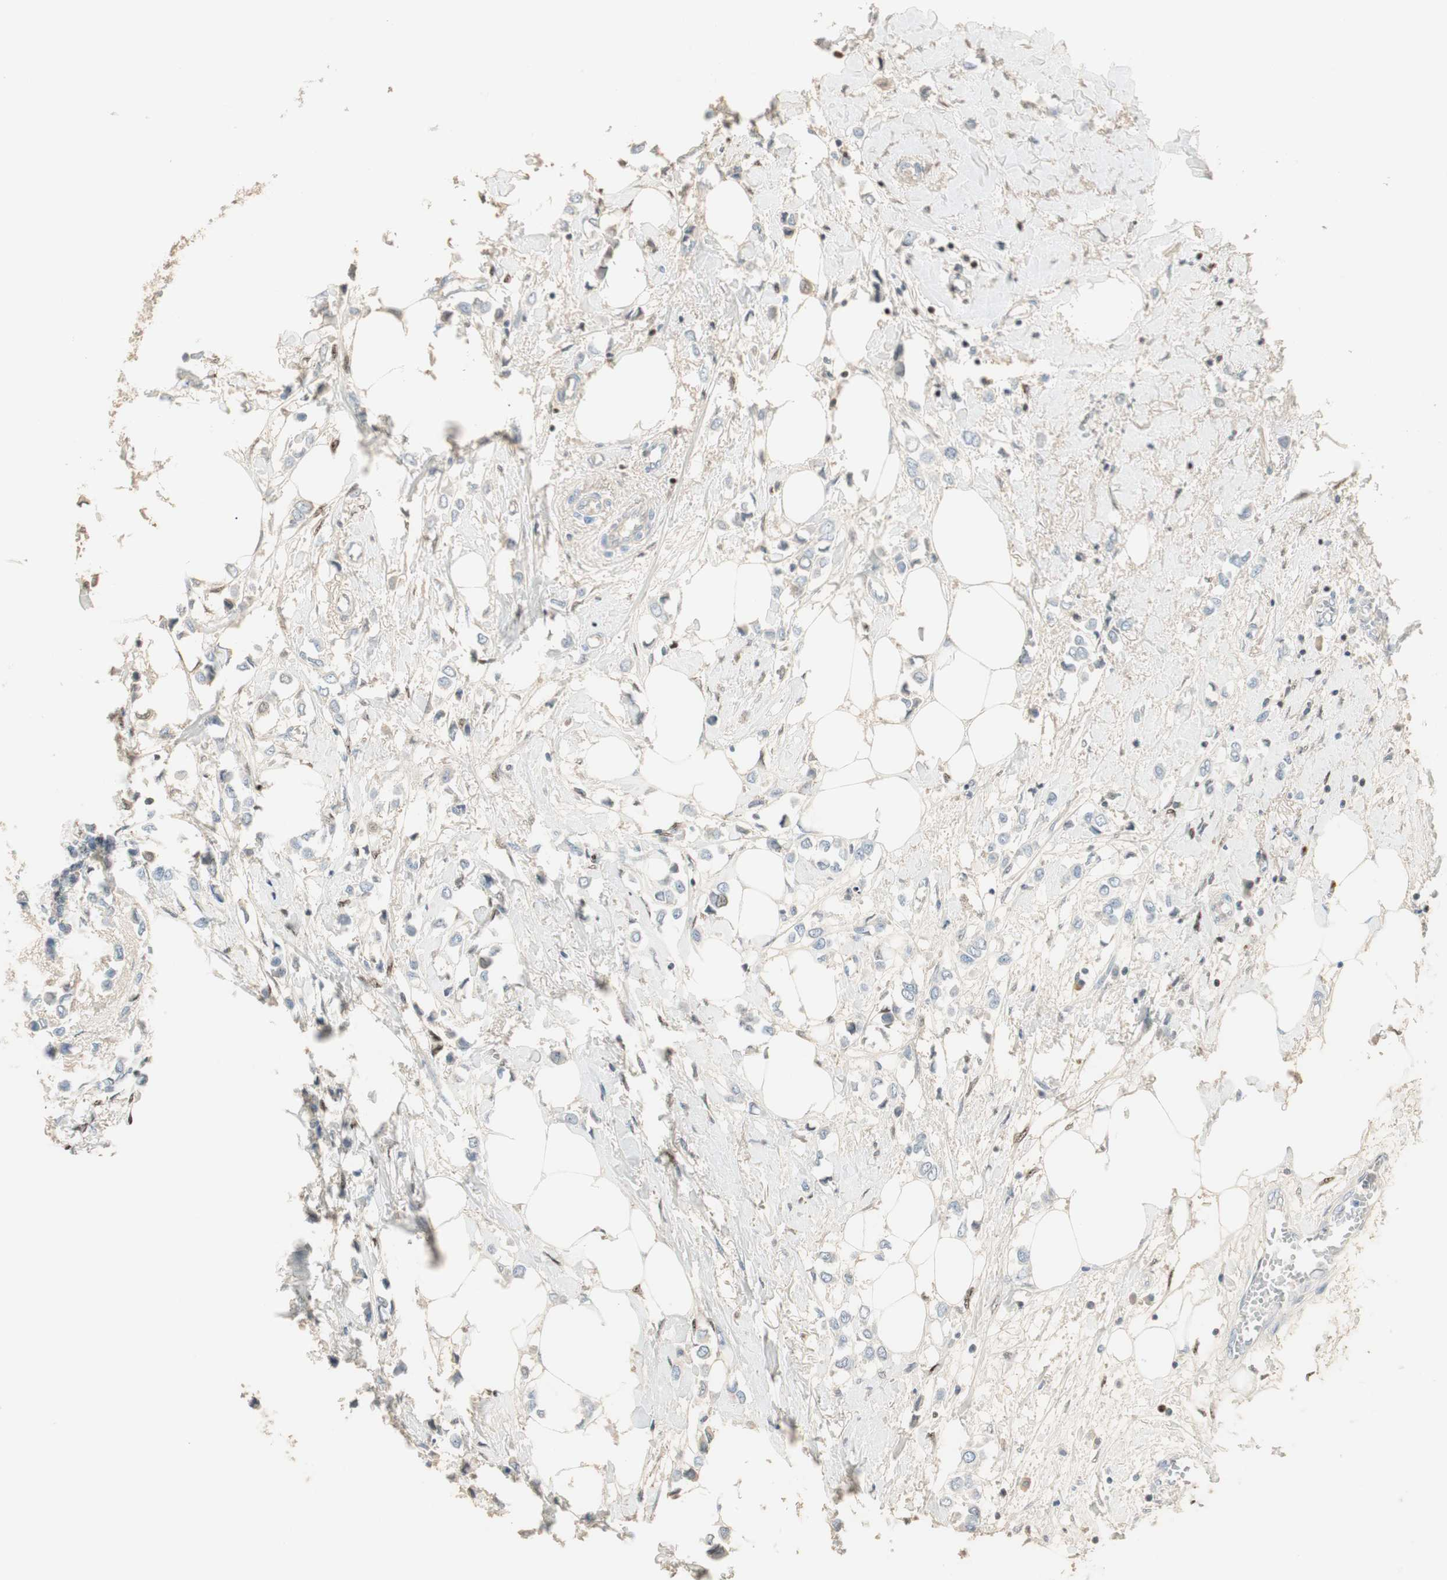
{"staining": {"intensity": "negative", "quantity": "none", "location": "none"}, "tissue": "breast cancer", "cell_type": "Tumor cells", "image_type": "cancer", "snomed": [{"axis": "morphology", "description": "Lobular carcinoma"}, {"axis": "topography", "description": "Breast"}], "caption": "DAB immunohistochemical staining of lobular carcinoma (breast) reveals no significant positivity in tumor cells.", "gene": "RUNX2", "patient": {"sex": "female", "age": 51}}